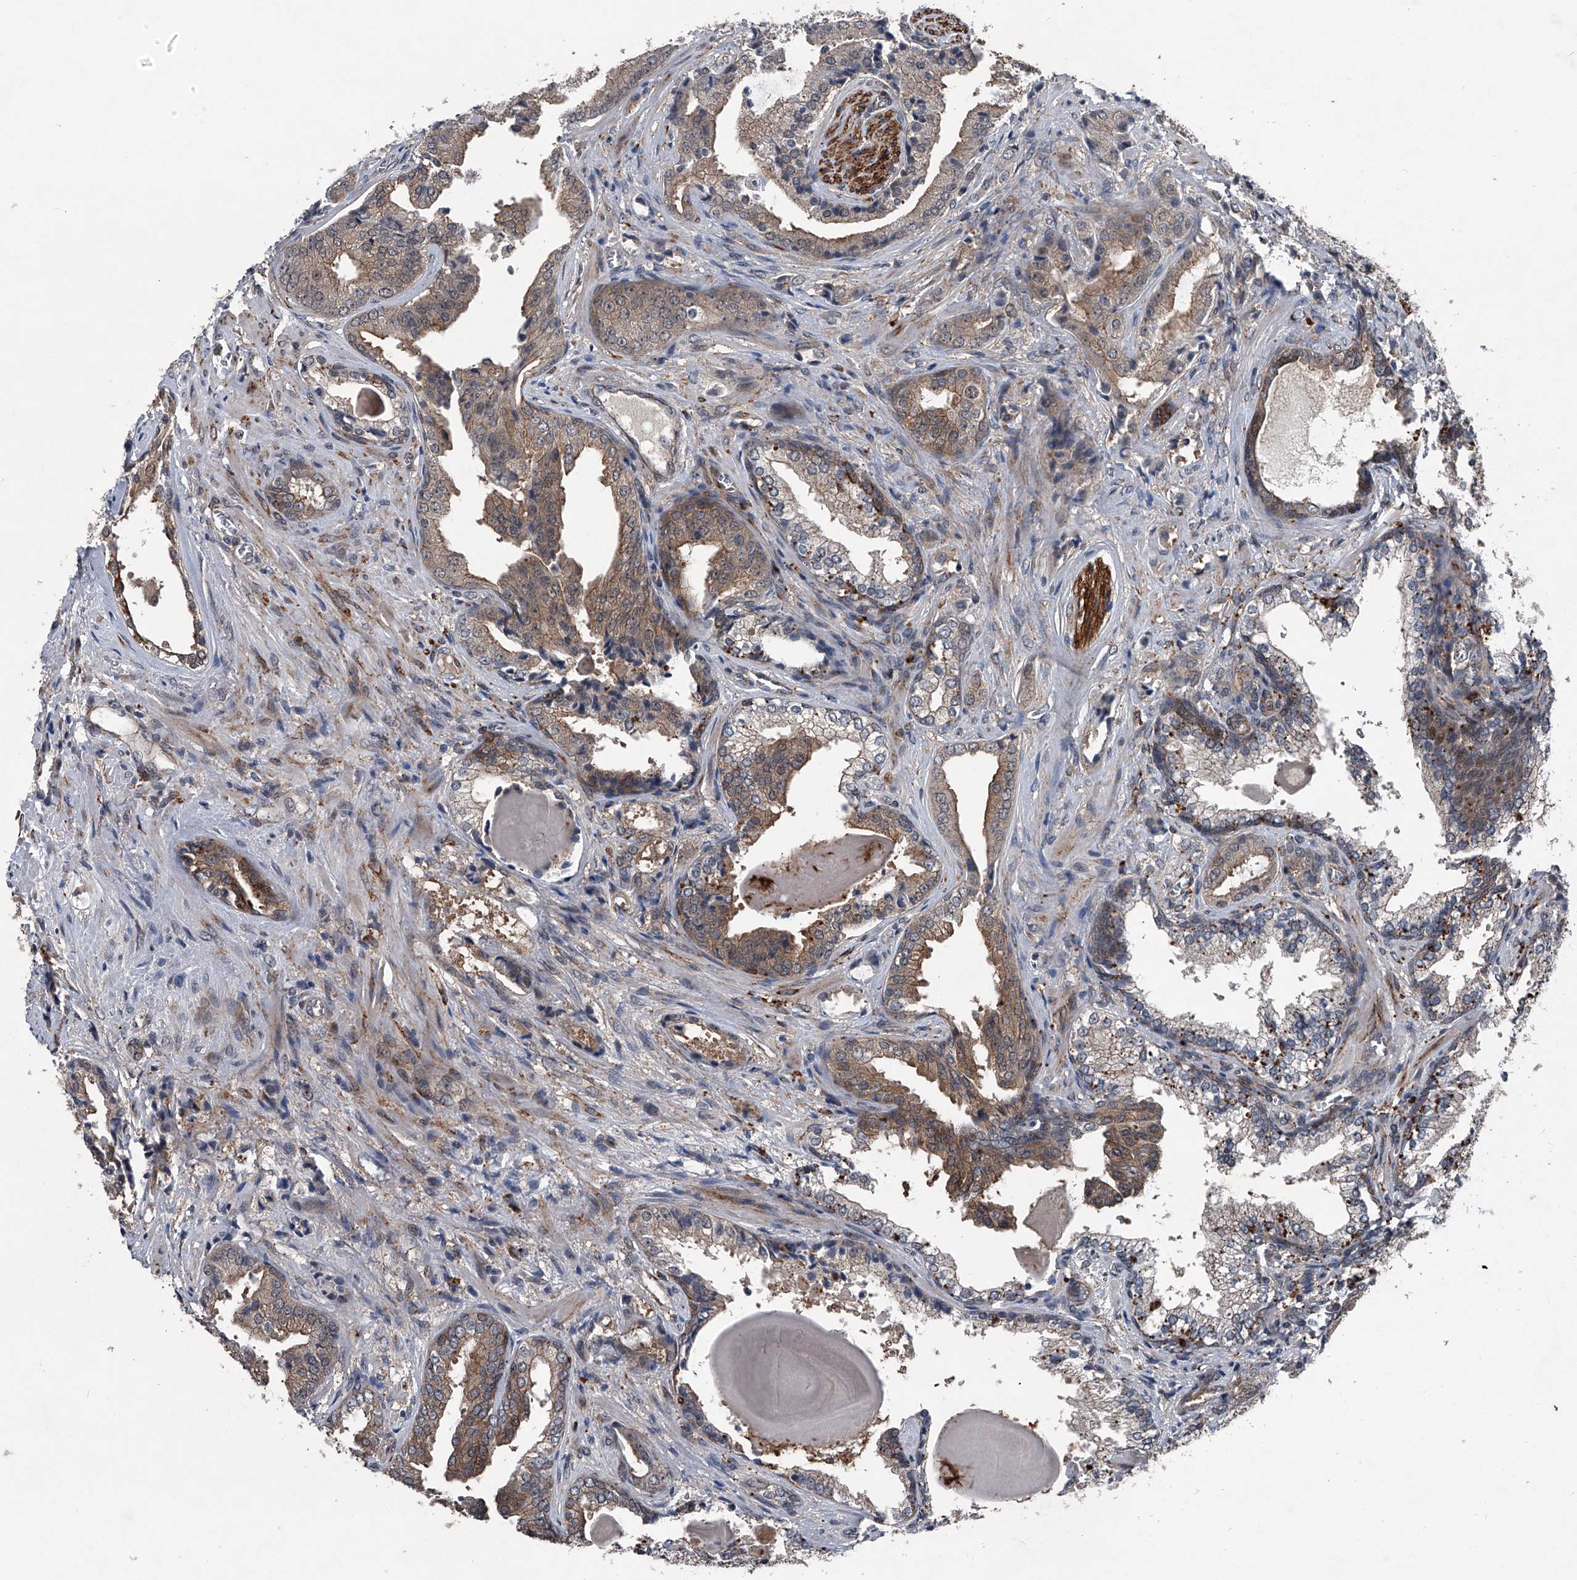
{"staining": {"intensity": "moderate", "quantity": "25%-75%", "location": "cytoplasmic/membranous"}, "tissue": "prostate cancer", "cell_type": "Tumor cells", "image_type": "cancer", "snomed": [{"axis": "morphology", "description": "Adenocarcinoma, High grade"}, {"axis": "topography", "description": "Prostate"}], "caption": "Immunohistochemical staining of human prostate cancer (high-grade adenocarcinoma) exhibits medium levels of moderate cytoplasmic/membranous positivity in approximately 25%-75% of tumor cells.", "gene": "MAPKAP1", "patient": {"sex": "male", "age": 73}}